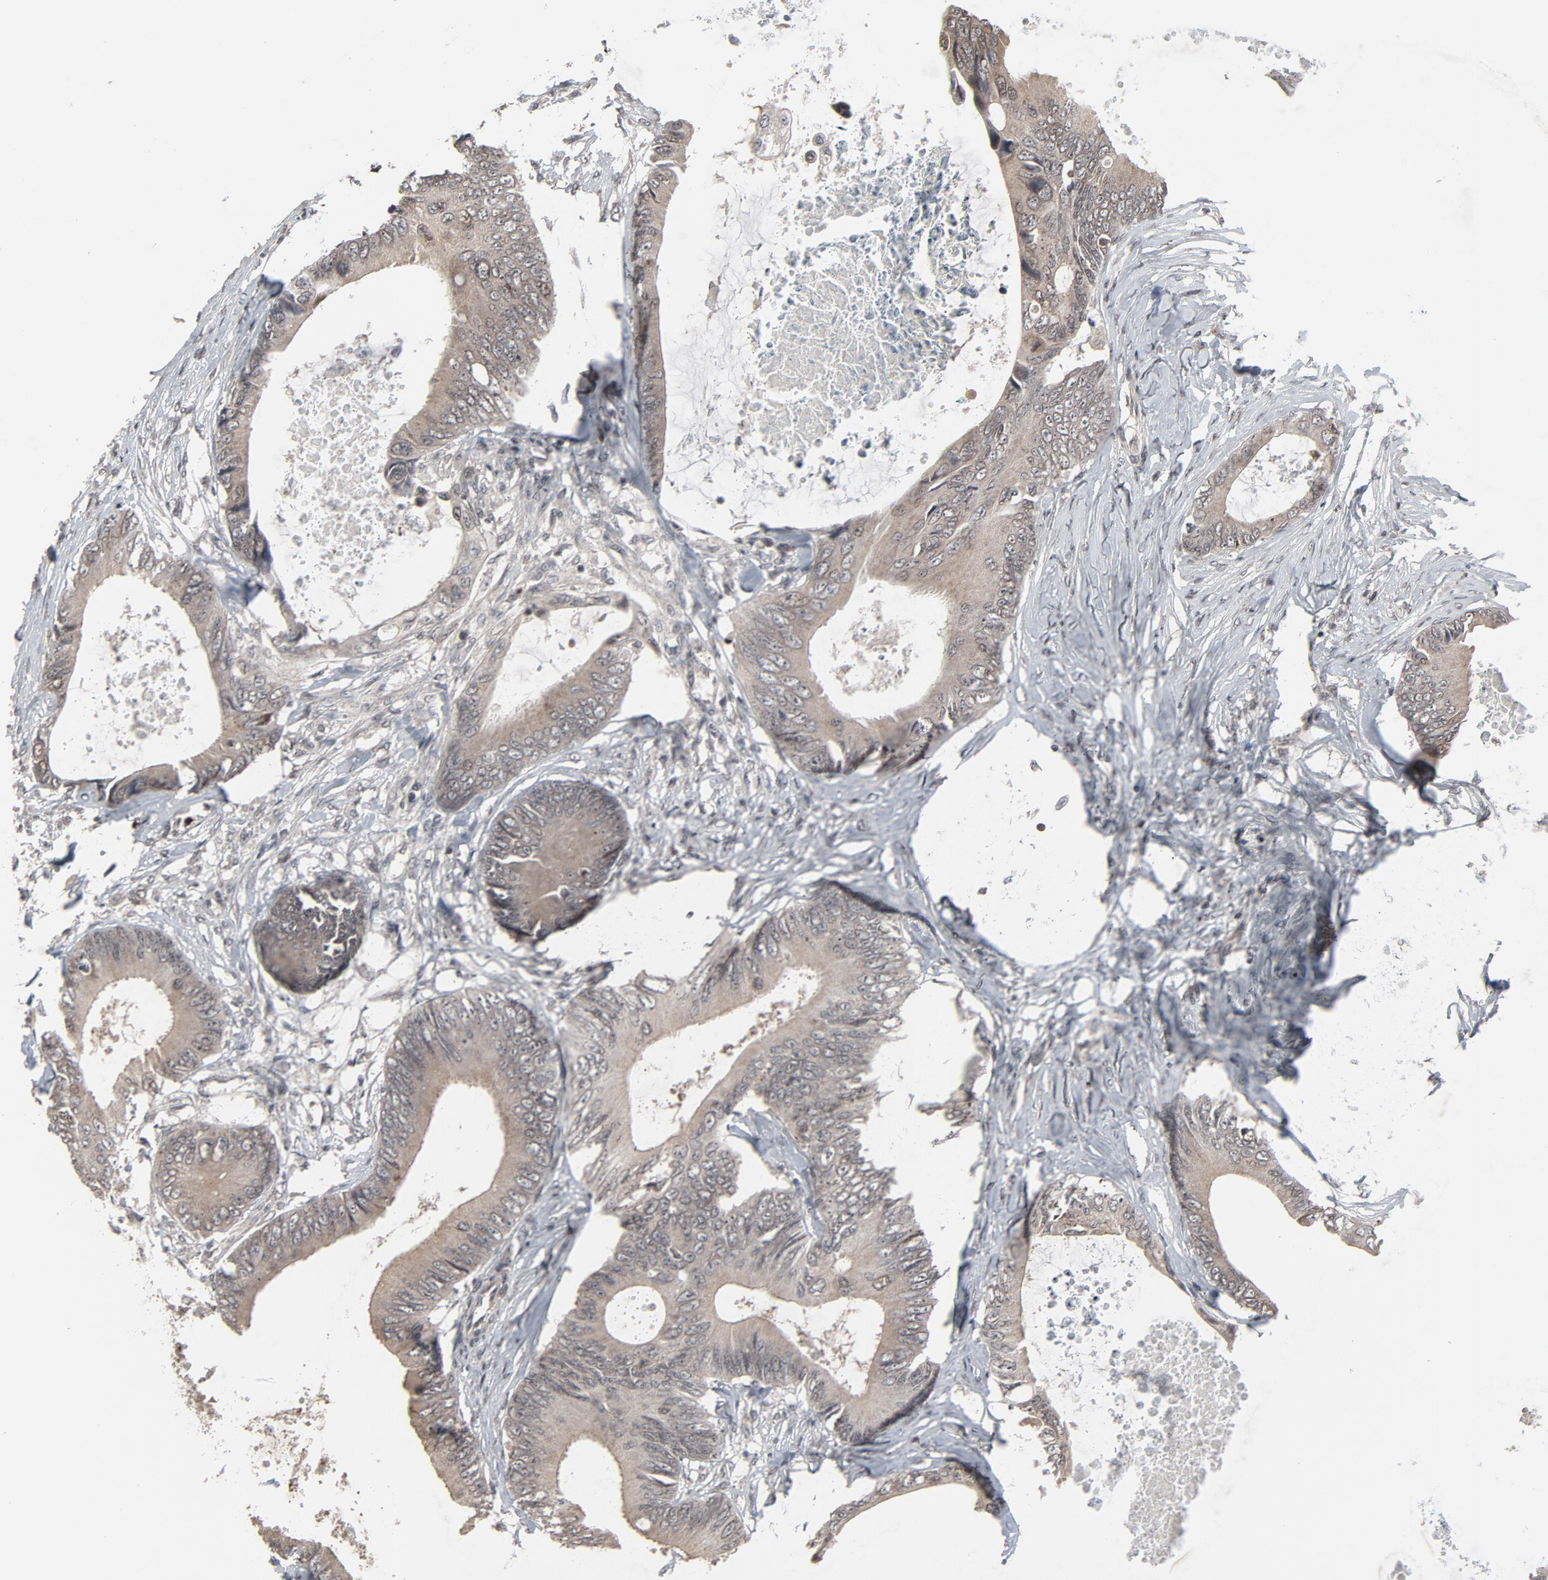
{"staining": {"intensity": "moderate", "quantity": ">75%", "location": "cytoplasmic/membranous"}, "tissue": "colorectal cancer", "cell_type": "Tumor cells", "image_type": "cancer", "snomed": [{"axis": "morphology", "description": "Normal tissue, NOS"}, {"axis": "morphology", "description": "Adenocarcinoma, NOS"}, {"axis": "topography", "description": "Rectum"}, {"axis": "topography", "description": "Peripheral nerve tissue"}], "caption": "Protein staining reveals moderate cytoplasmic/membranous staining in about >75% of tumor cells in colorectal cancer (adenocarcinoma).", "gene": "POM121", "patient": {"sex": "female", "age": 77}}